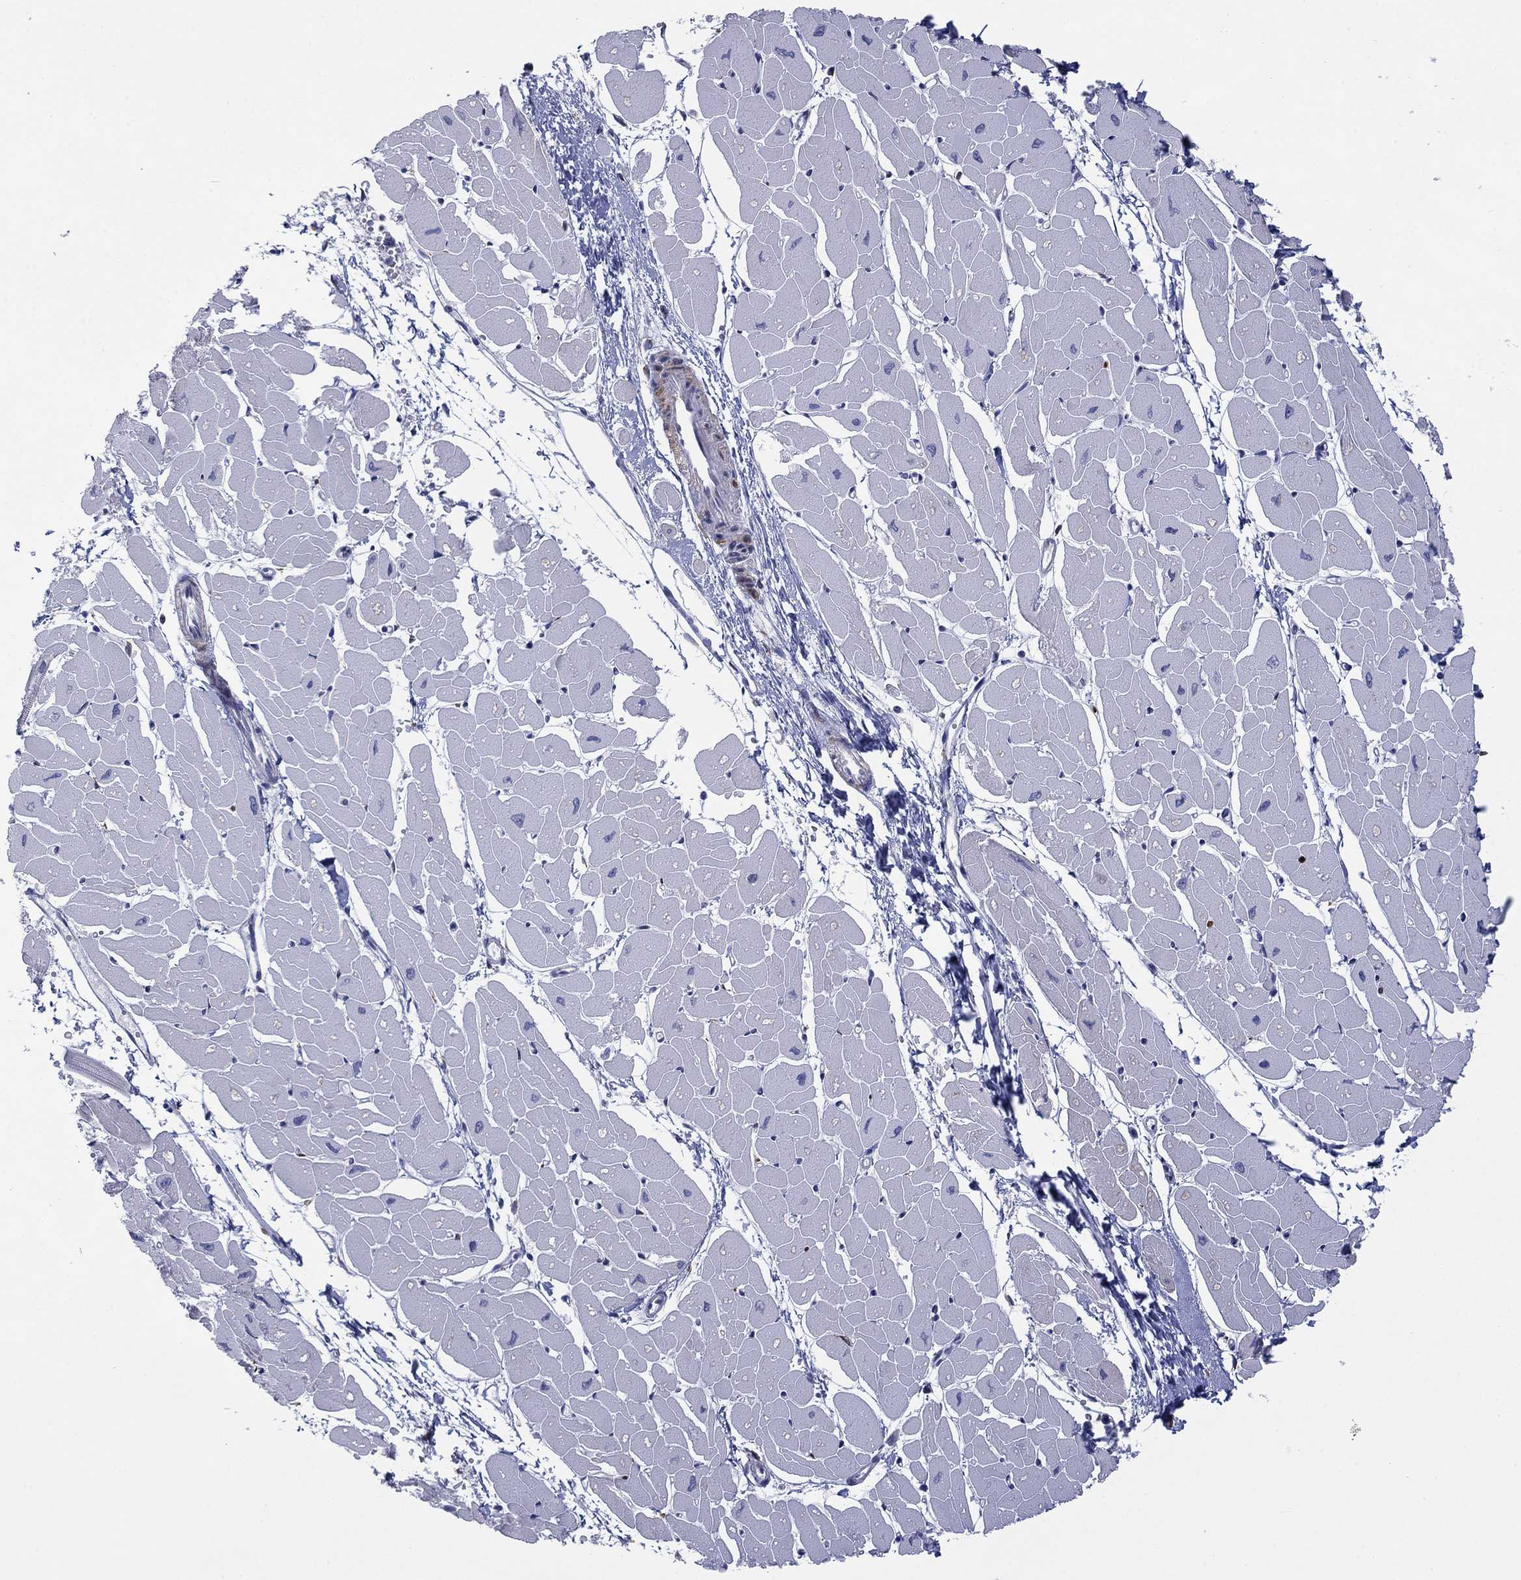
{"staining": {"intensity": "negative", "quantity": "none", "location": "none"}, "tissue": "heart muscle", "cell_type": "Cardiomyocytes", "image_type": "normal", "snomed": [{"axis": "morphology", "description": "Normal tissue, NOS"}, {"axis": "topography", "description": "Heart"}], "caption": "Unremarkable heart muscle was stained to show a protein in brown. There is no significant expression in cardiomyocytes. (DAB IHC, high magnification).", "gene": "MTRFR", "patient": {"sex": "male", "age": 57}}